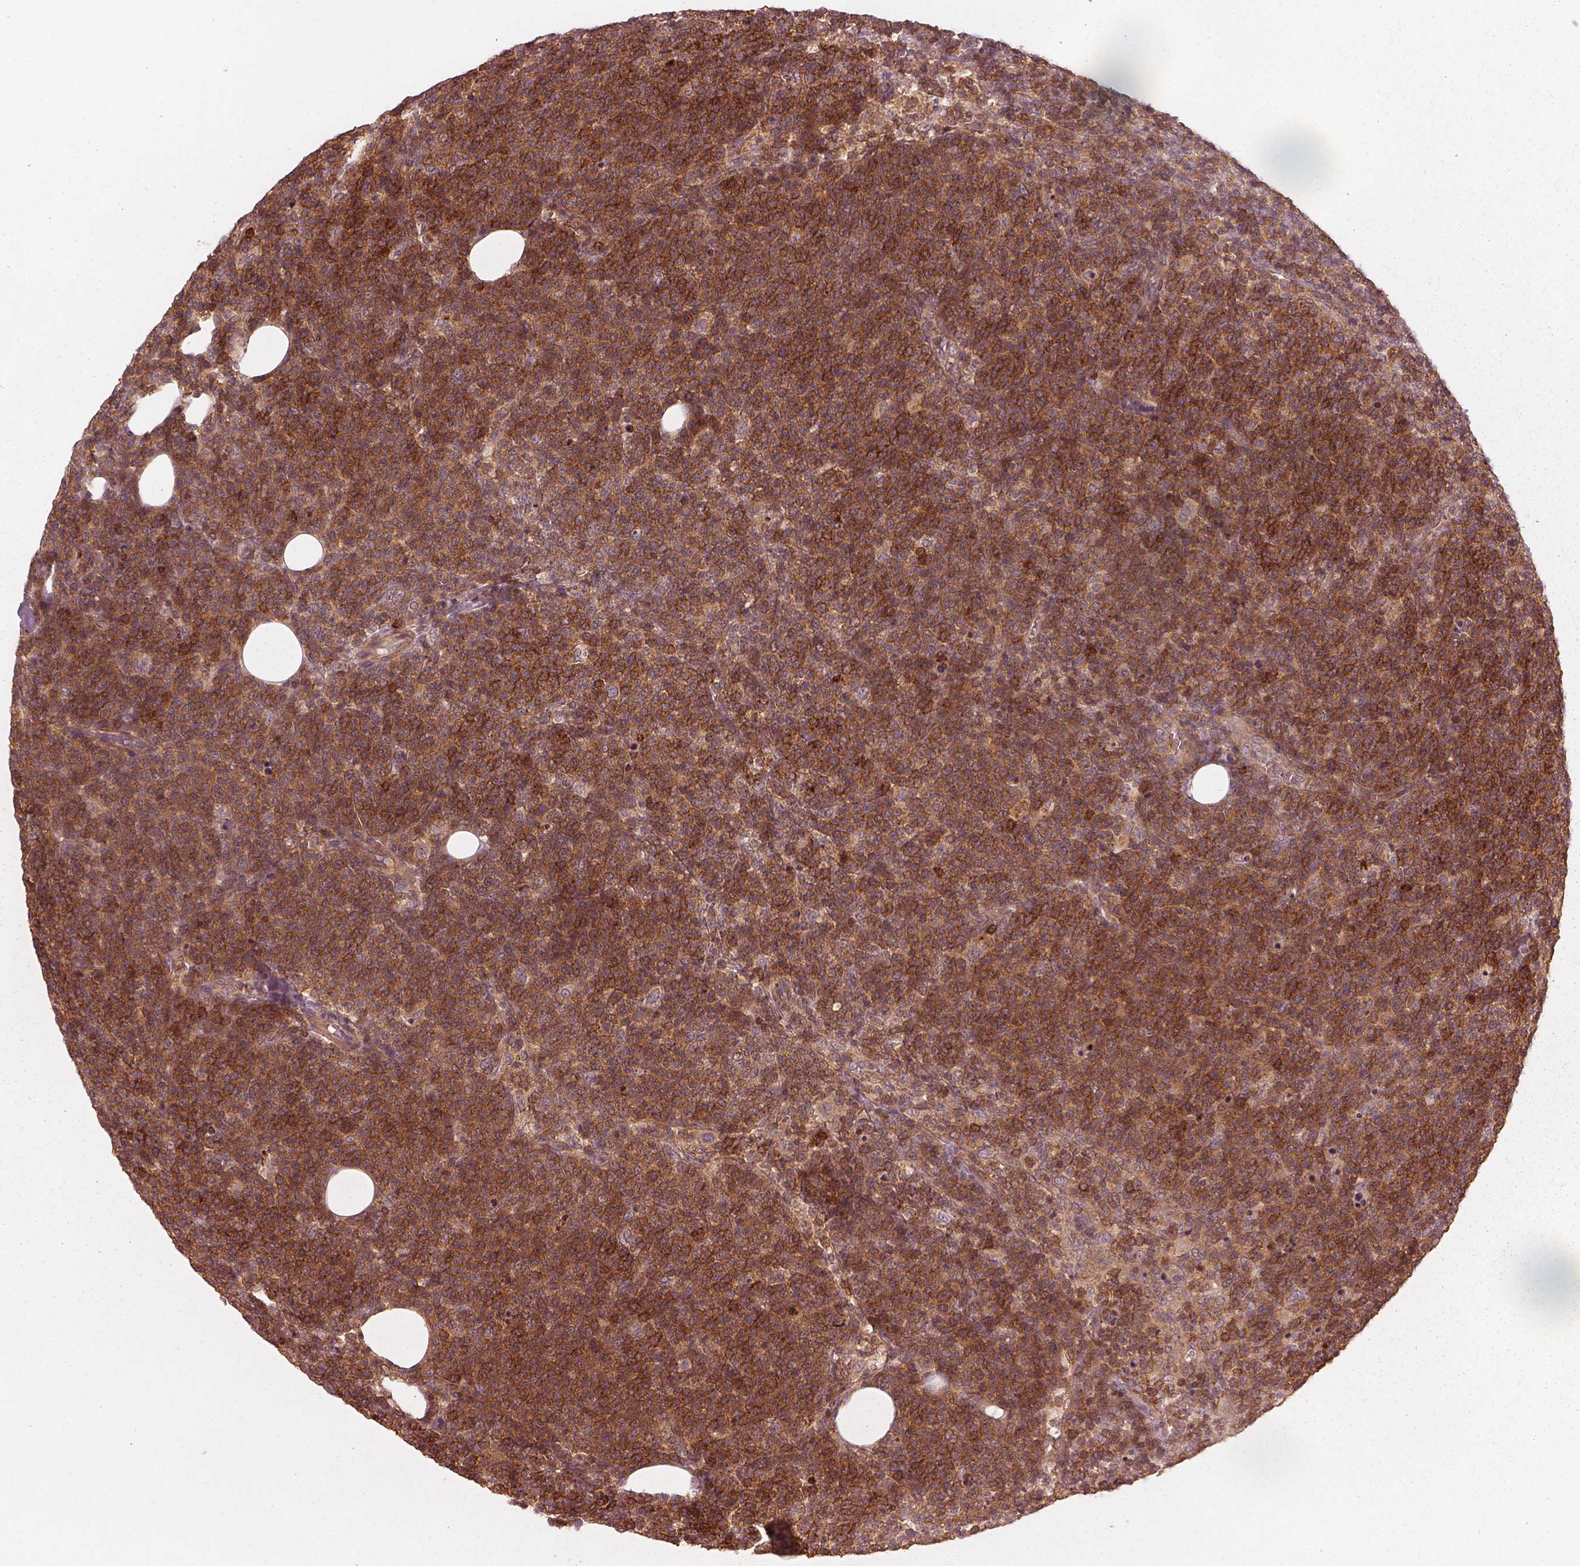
{"staining": {"intensity": "strong", "quantity": ">75%", "location": "cytoplasmic/membranous"}, "tissue": "lymphoma", "cell_type": "Tumor cells", "image_type": "cancer", "snomed": [{"axis": "morphology", "description": "Malignant lymphoma, non-Hodgkin's type, High grade"}, {"axis": "topography", "description": "Lymph node"}], "caption": "There is high levels of strong cytoplasmic/membranous staining in tumor cells of high-grade malignant lymphoma, non-Hodgkin's type, as demonstrated by immunohistochemical staining (brown color).", "gene": "FAM107B", "patient": {"sex": "male", "age": 61}}